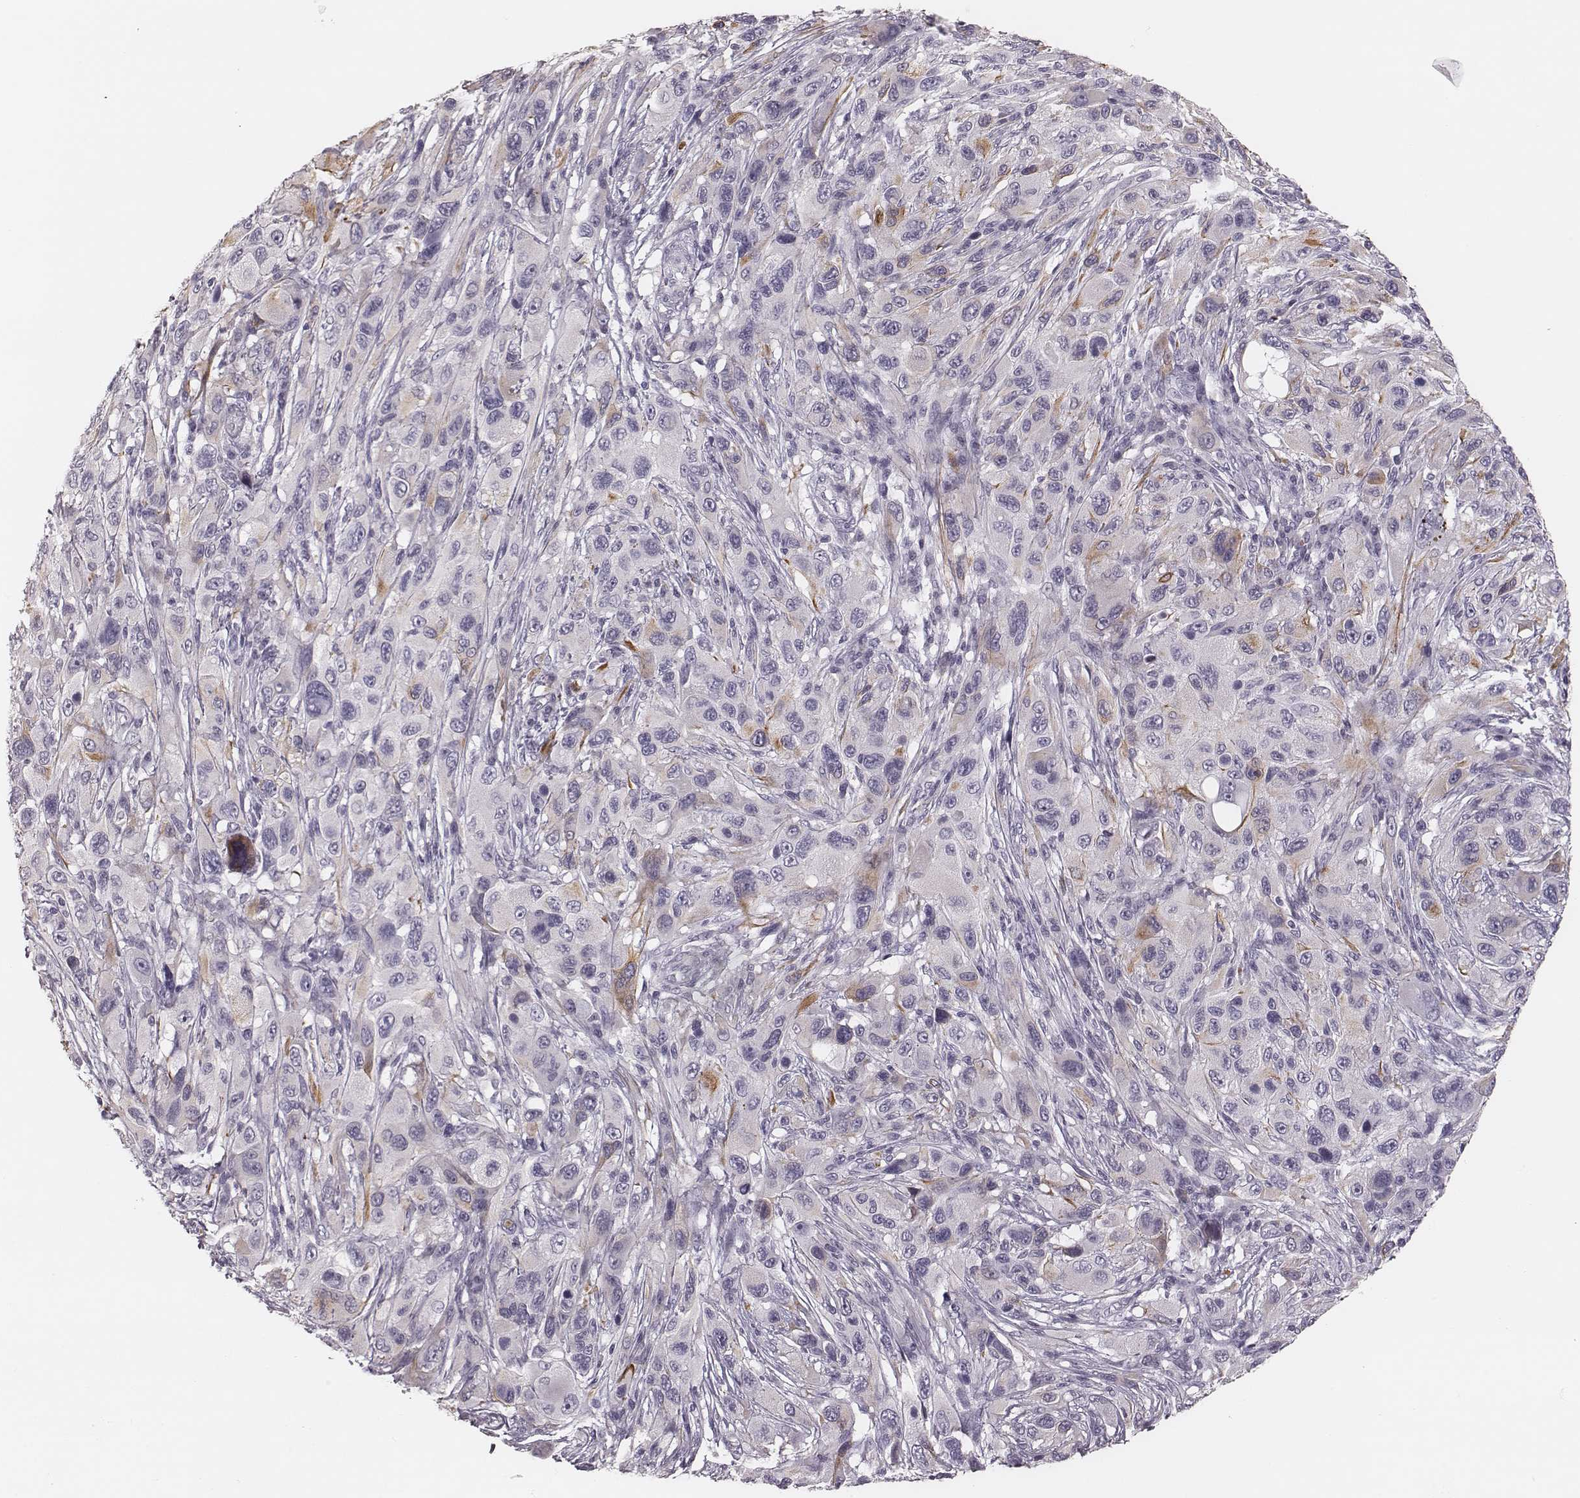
{"staining": {"intensity": "negative", "quantity": "none", "location": "none"}, "tissue": "melanoma", "cell_type": "Tumor cells", "image_type": "cancer", "snomed": [{"axis": "morphology", "description": "Malignant melanoma, NOS"}, {"axis": "topography", "description": "Skin"}], "caption": "IHC photomicrograph of malignant melanoma stained for a protein (brown), which exhibits no staining in tumor cells.", "gene": "SPA17", "patient": {"sex": "male", "age": 53}}